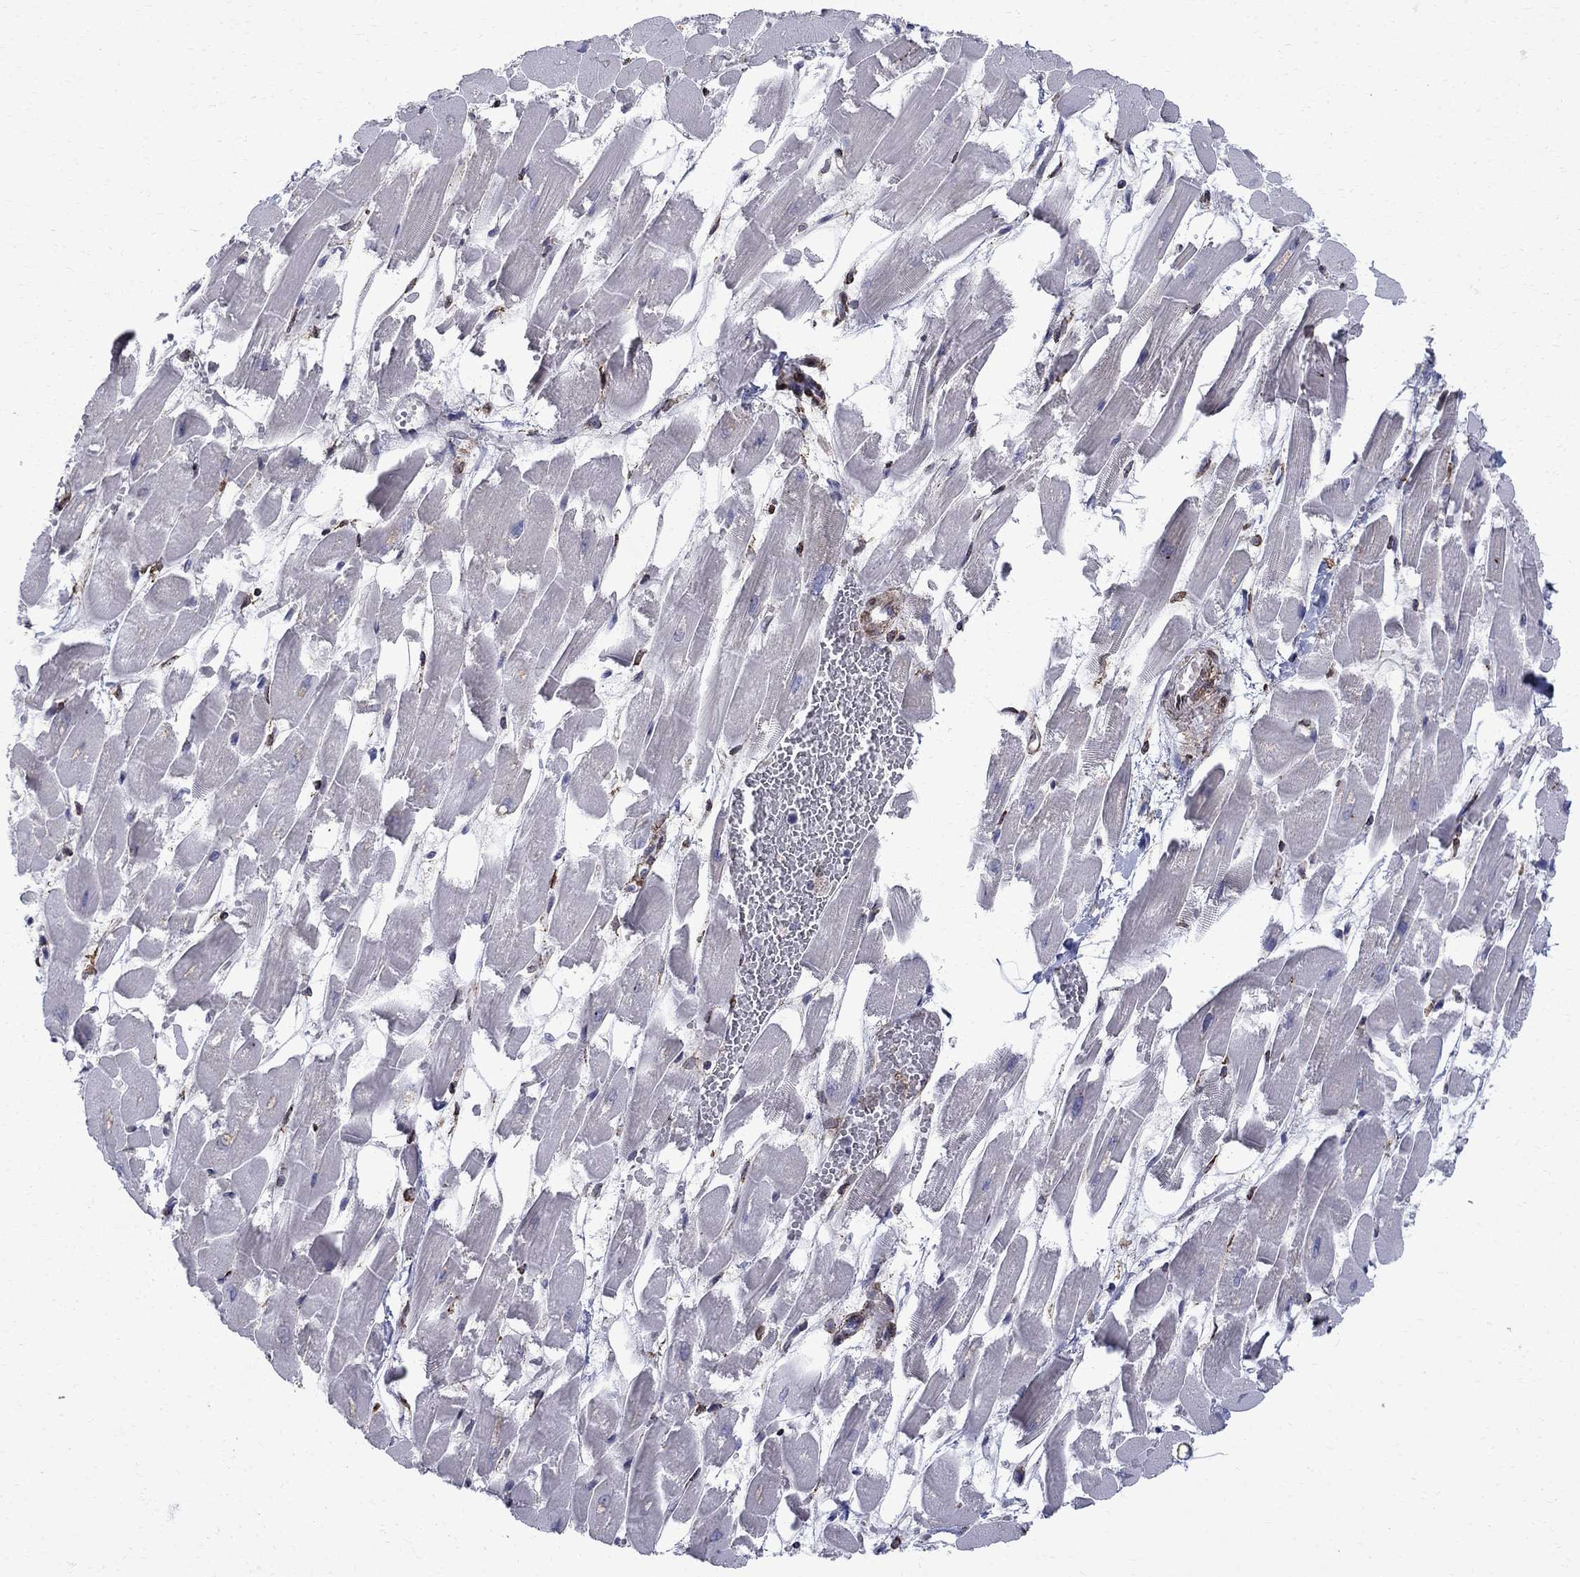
{"staining": {"intensity": "strong", "quantity": "<25%", "location": "nuclear"}, "tissue": "heart muscle", "cell_type": "Cardiomyocytes", "image_type": "normal", "snomed": [{"axis": "morphology", "description": "Normal tissue, NOS"}, {"axis": "topography", "description": "Heart"}], "caption": "DAB immunohistochemical staining of benign heart muscle displays strong nuclear protein expression in about <25% of cardiomyocytes. (IHC, brightfield microscopy, high magnification).", "gene": "CAB39L", "patient": {"sex": "female", "age": 52}}